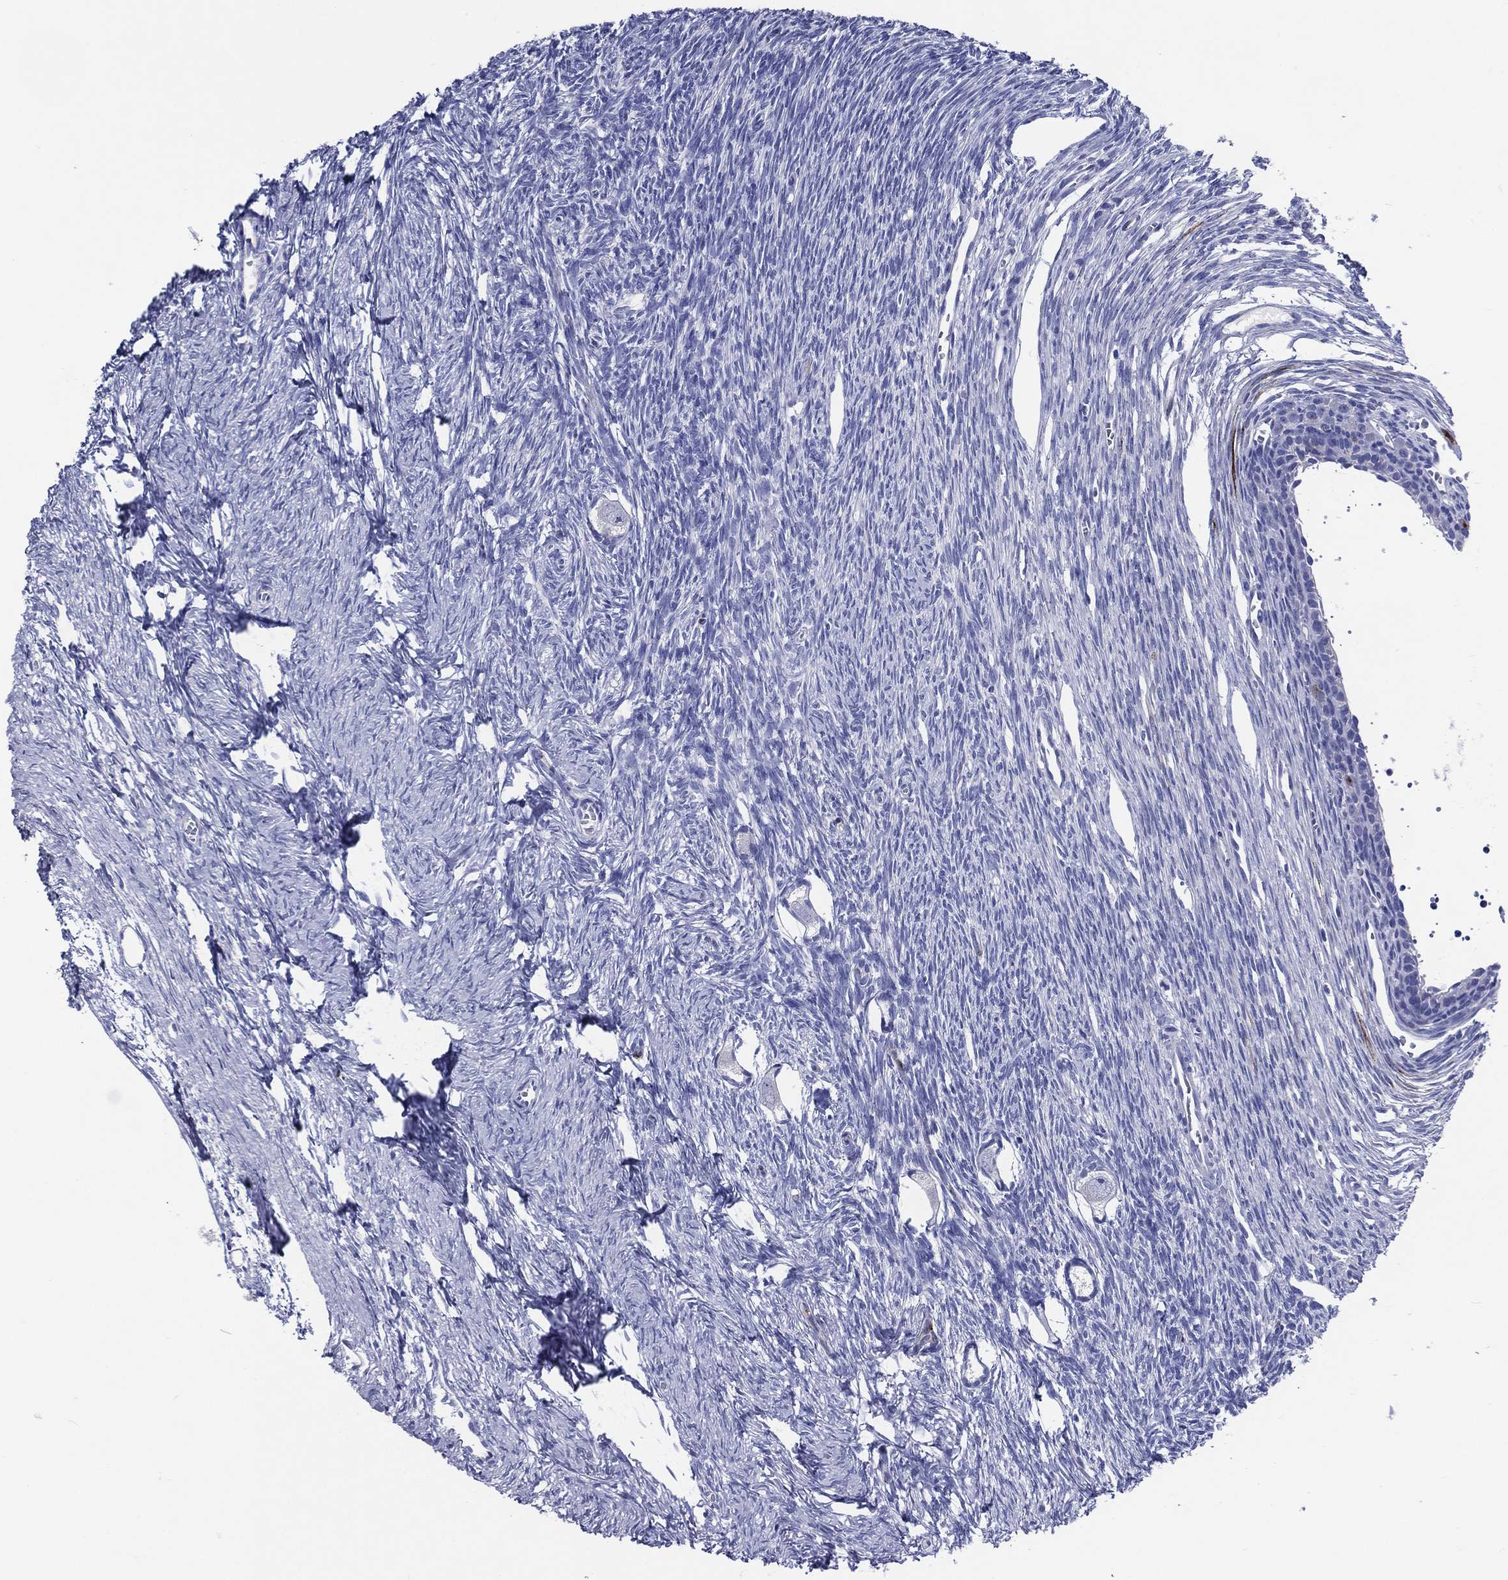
{"staining": {"intensity": "negative", "quantity": "none", "location": "none"}, "tissue": "ovary", "cell_type": "Follicle cells", "image_type": "normal", "snomed": [{"axis": "morphology", "description": "Normal tissue, NOS"}, {"axis": "topography", "description": "Ovary"}], "caption": "An immunohistochemistry (IHC) photomicrograph of benign ovary is shown. There is no staining in follicle cells of ovary.", "gene": "ACE2", "patient": {"sex": "female", "age": 27}}